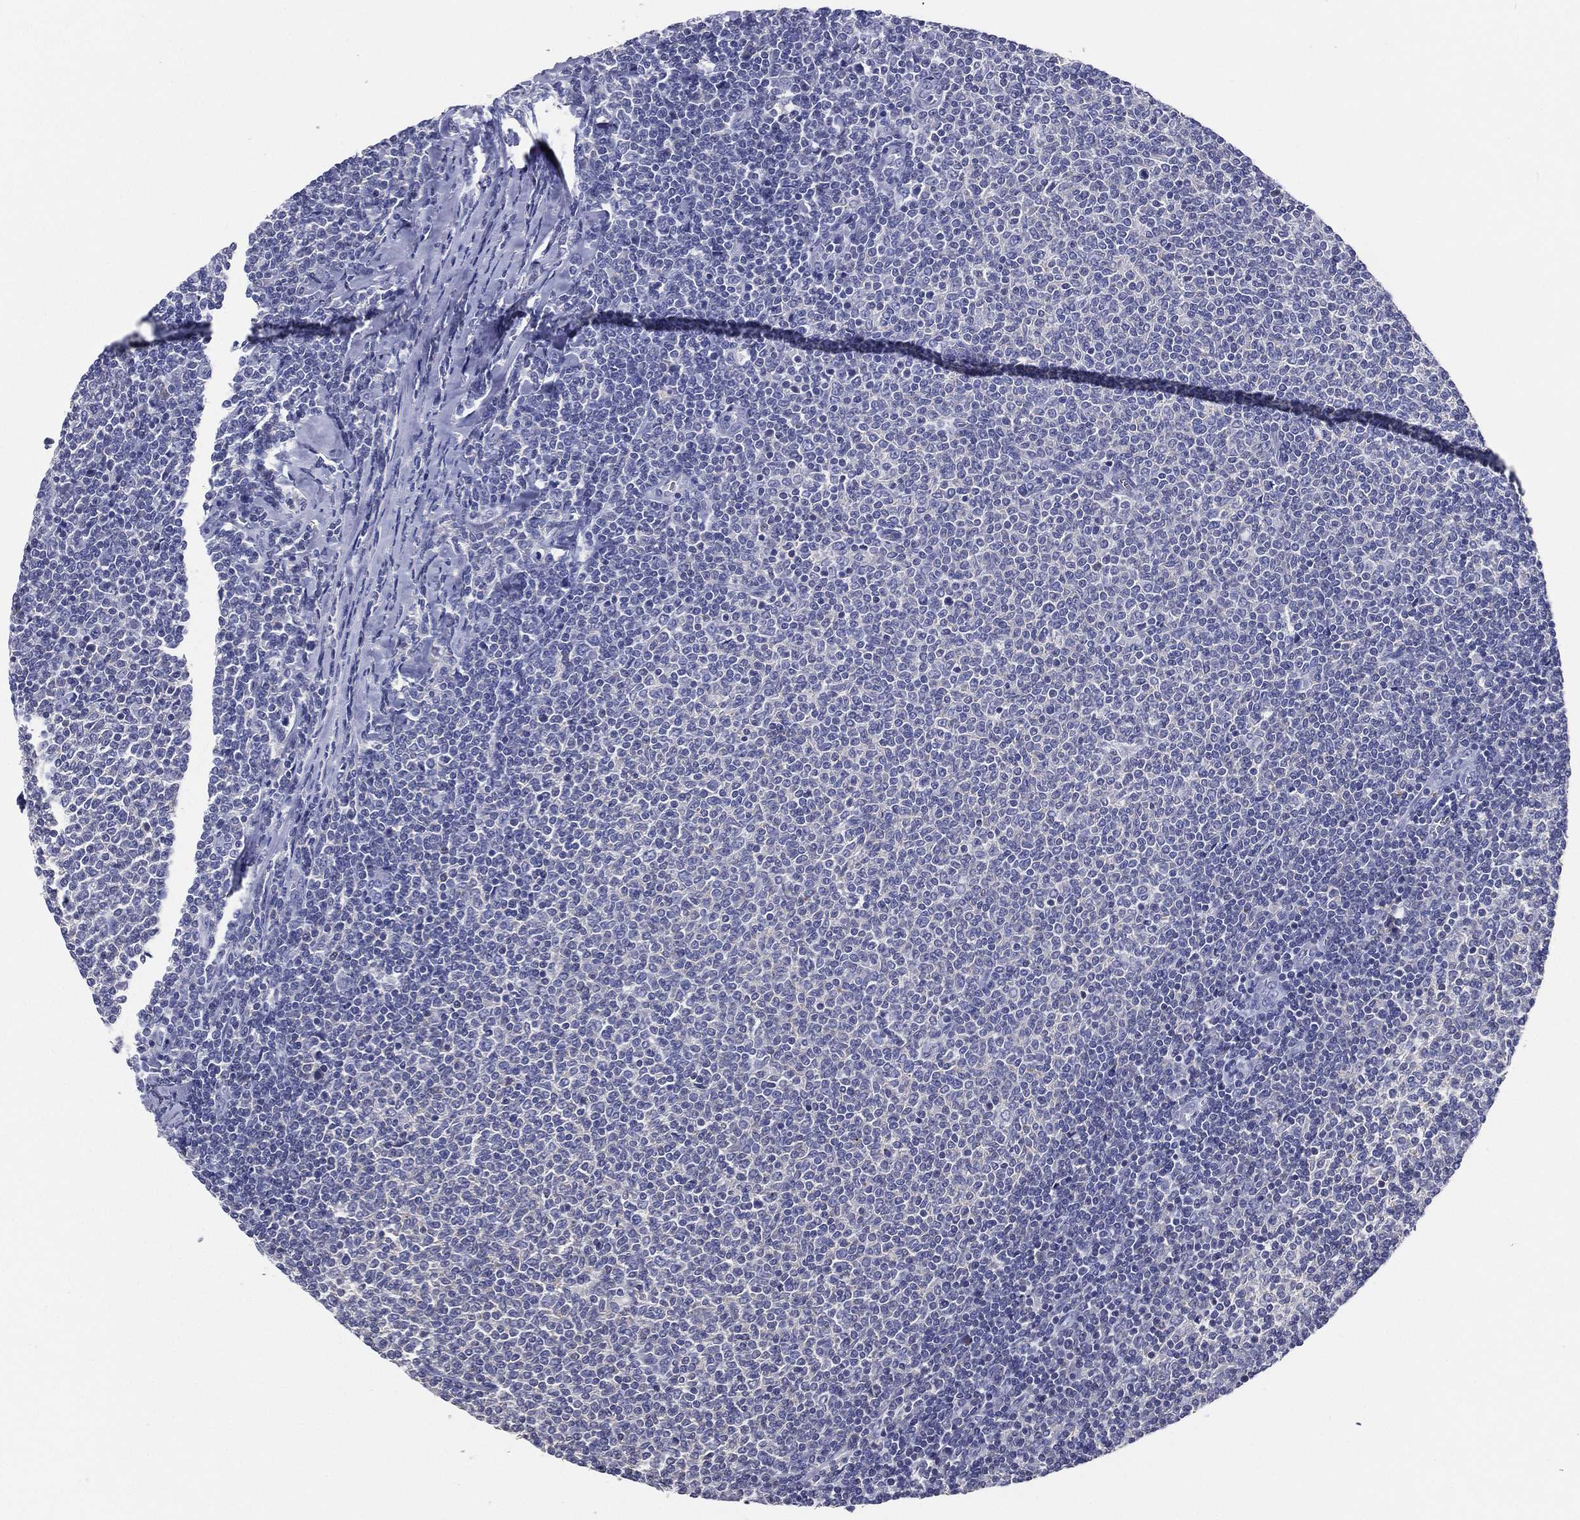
{"staining": {"intensity": "negative", "quantity": "none", "location": "none"}, "tissue": "lymphoma", "cell_type": "Tumor cells", "image_type": "cancer", "snomed": [{"axis": "morphology", "description": "Malignant lymphoma, non-Hodgkin's type, Low grade"}, {"axis": "topography", "description": "Lymph node"}], "caption": "A photomicrograph of lymphoma stained for a protein displays no brown staining in tumor cells.", "gene": "TFAP2A", "patient": {"sex": "male", "age": 52}}